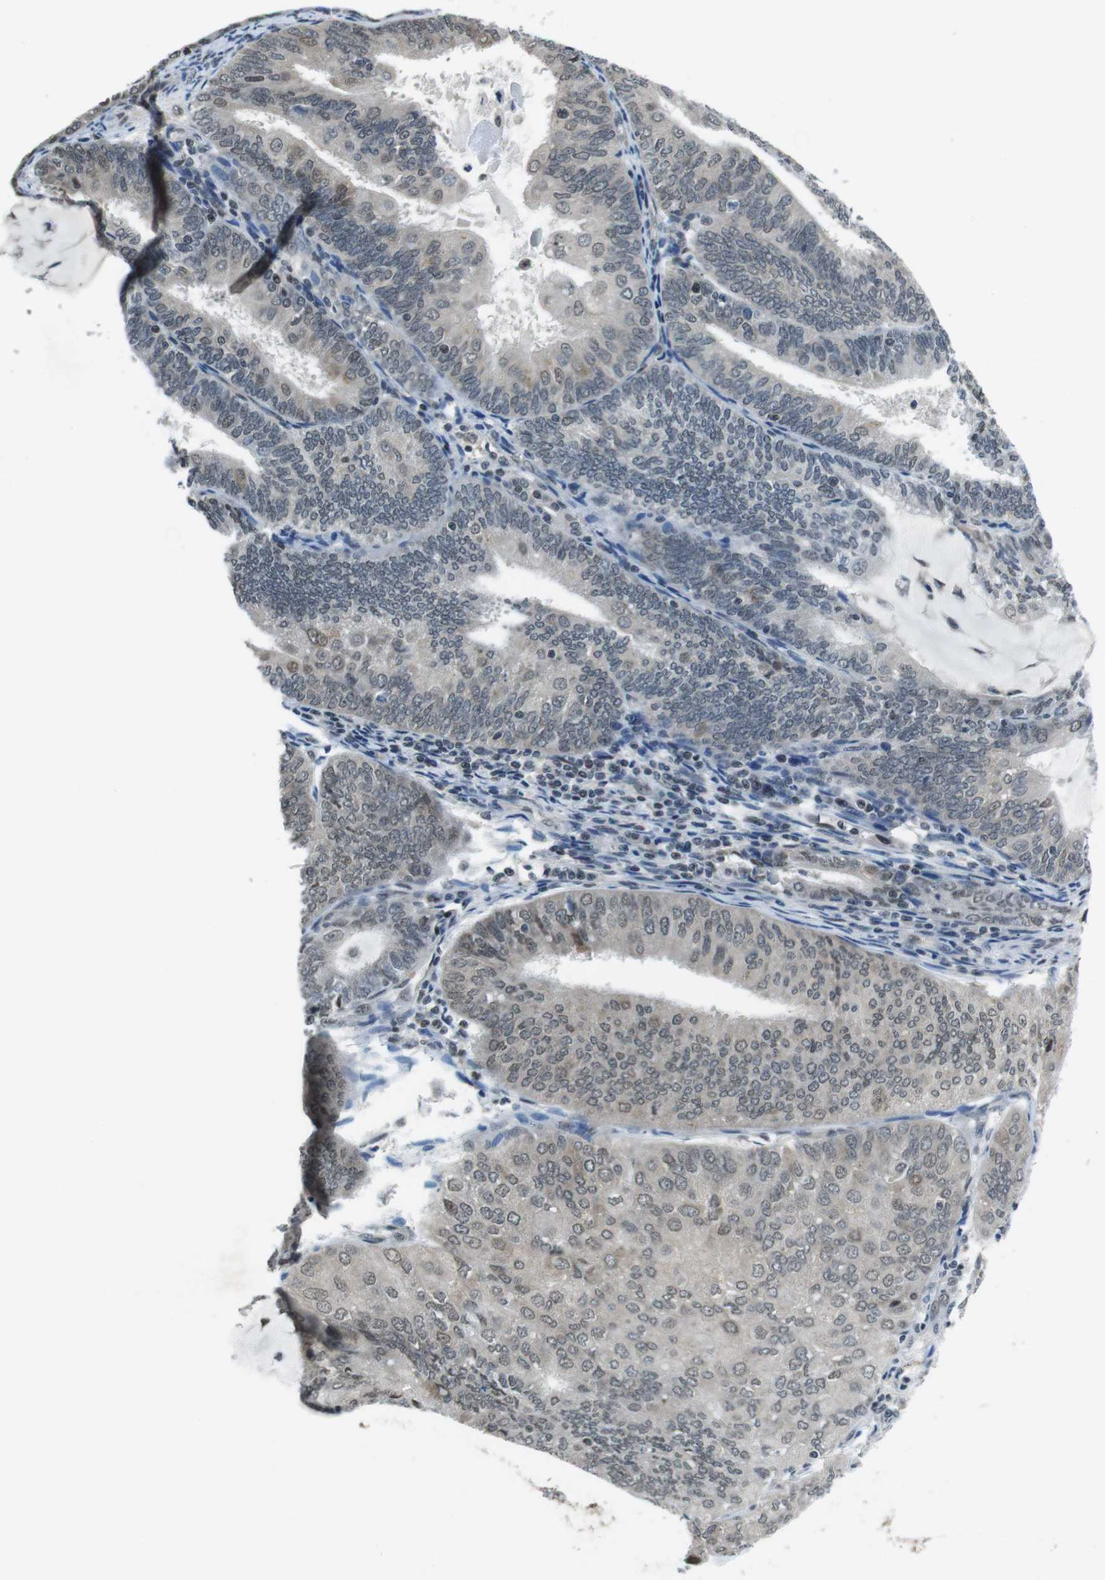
{"staining": {"intensity": "weak", "quantity": "25%-75%", "location": "nuclear"}, "tissue": "endometrial cancer", "cell_type": "Tumor cells", "image_type": "cancer", "snomed": [{"axis": "morphology", "description": "Adenocarcinoma, NOS"}, {"axis": "topography", "description": "Endometrium"}], "caption": "This is an image of immunohistochemistry staining of adenocarcinoma (endometrial), which shows weak expression in the nuclear of tumor cells.", "gene": "NEK4", "patient": {"sex": "female", "age": 81}}